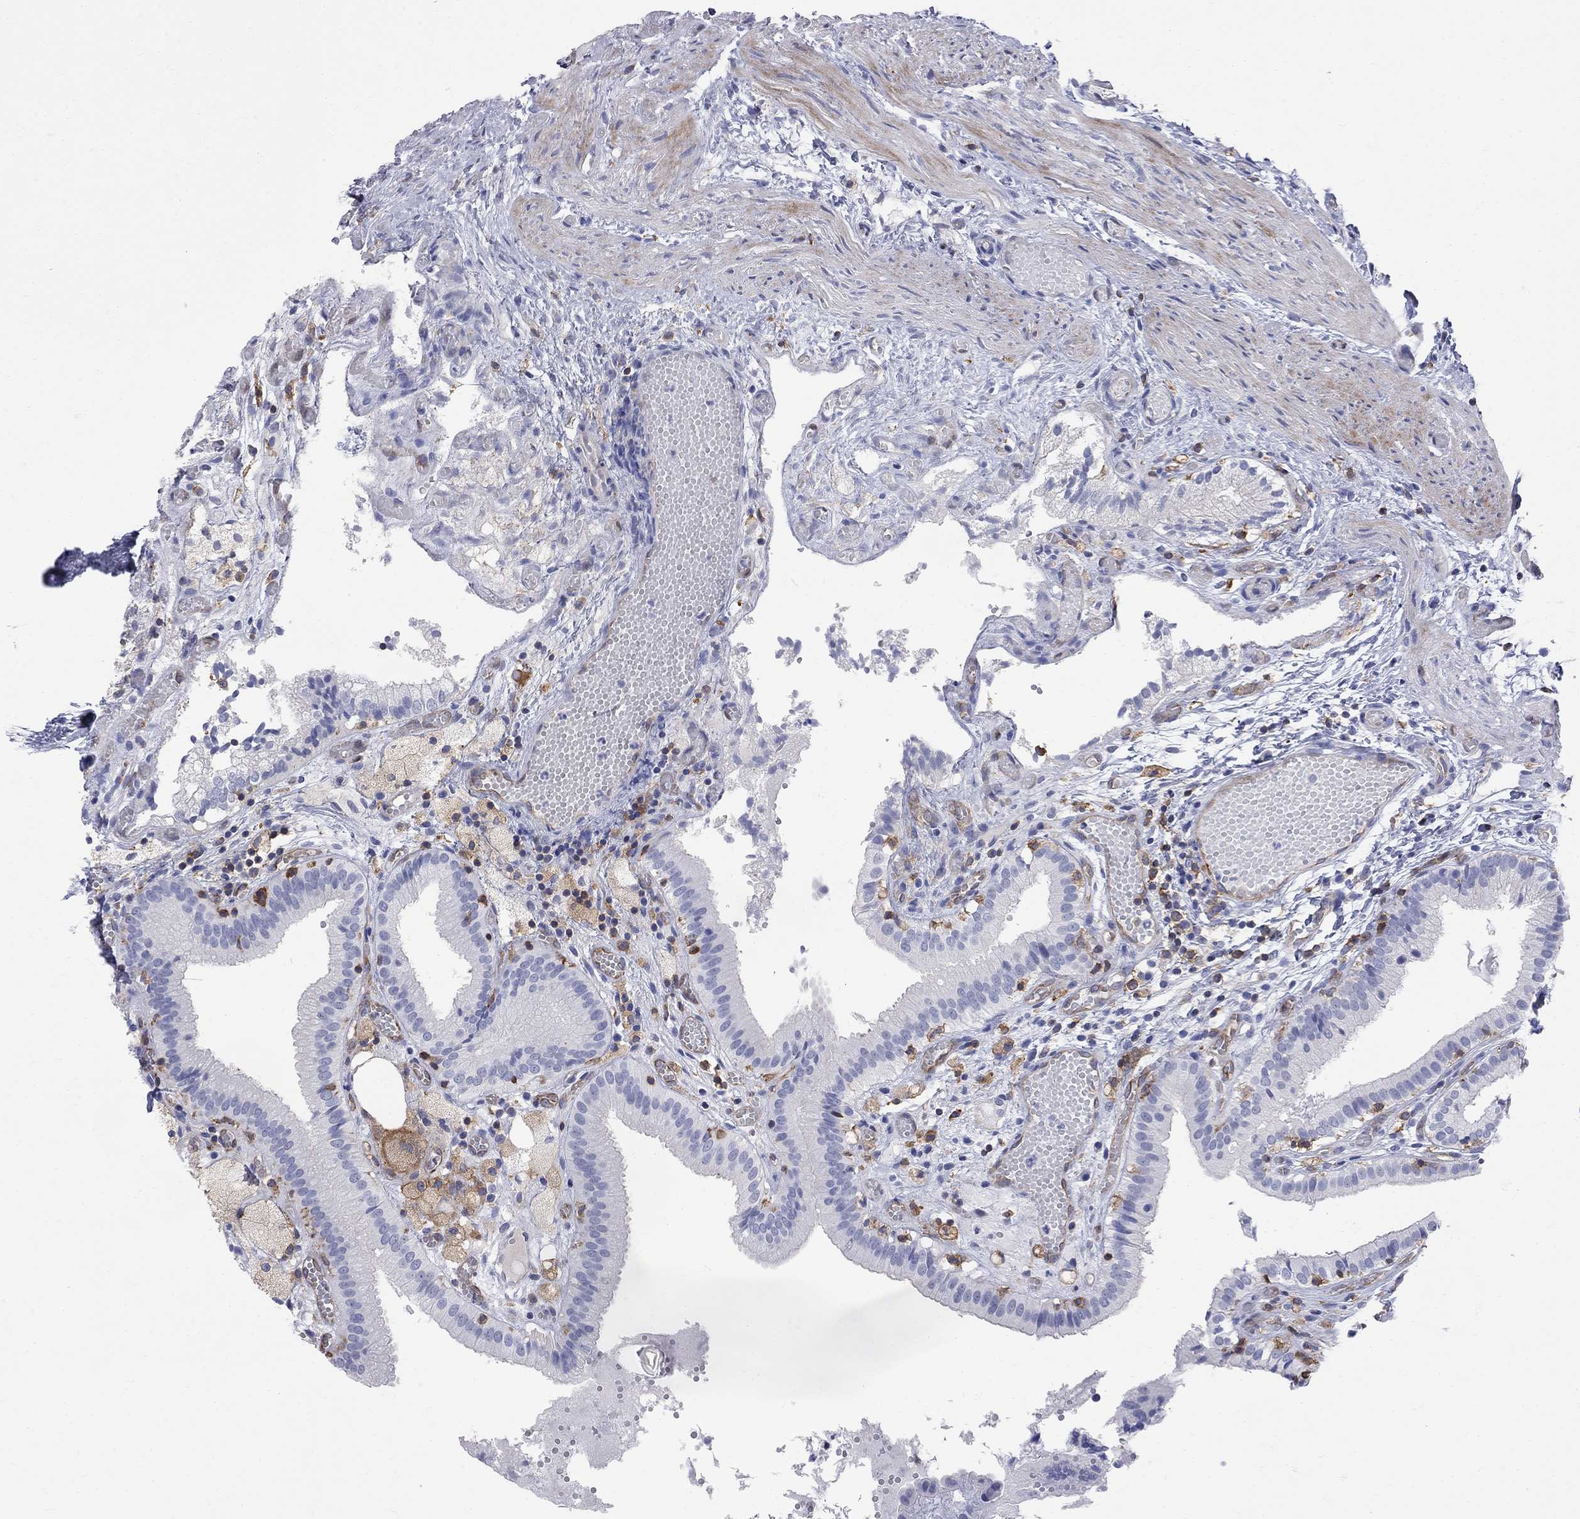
{"staining": {"intensity": "negative", "quantity": "none", "location": "none"}, "tissue": "gallbladder", "cell_type": "Glandular cells", "image_type": "normal", "snomed": [{"axis": "morphology", "description": "Normal tissue, NOS"}, {"axis": "topography", "description": "Gallbladder"}], "caption": "Image shows no significant protein staining in glandular cells of benign gallbladder. (Immunohistochemistry (ihc), brightfield microscopy, high magnification).", "gene": "ABI3", "patient": {"sex": "female", "age": 24}}